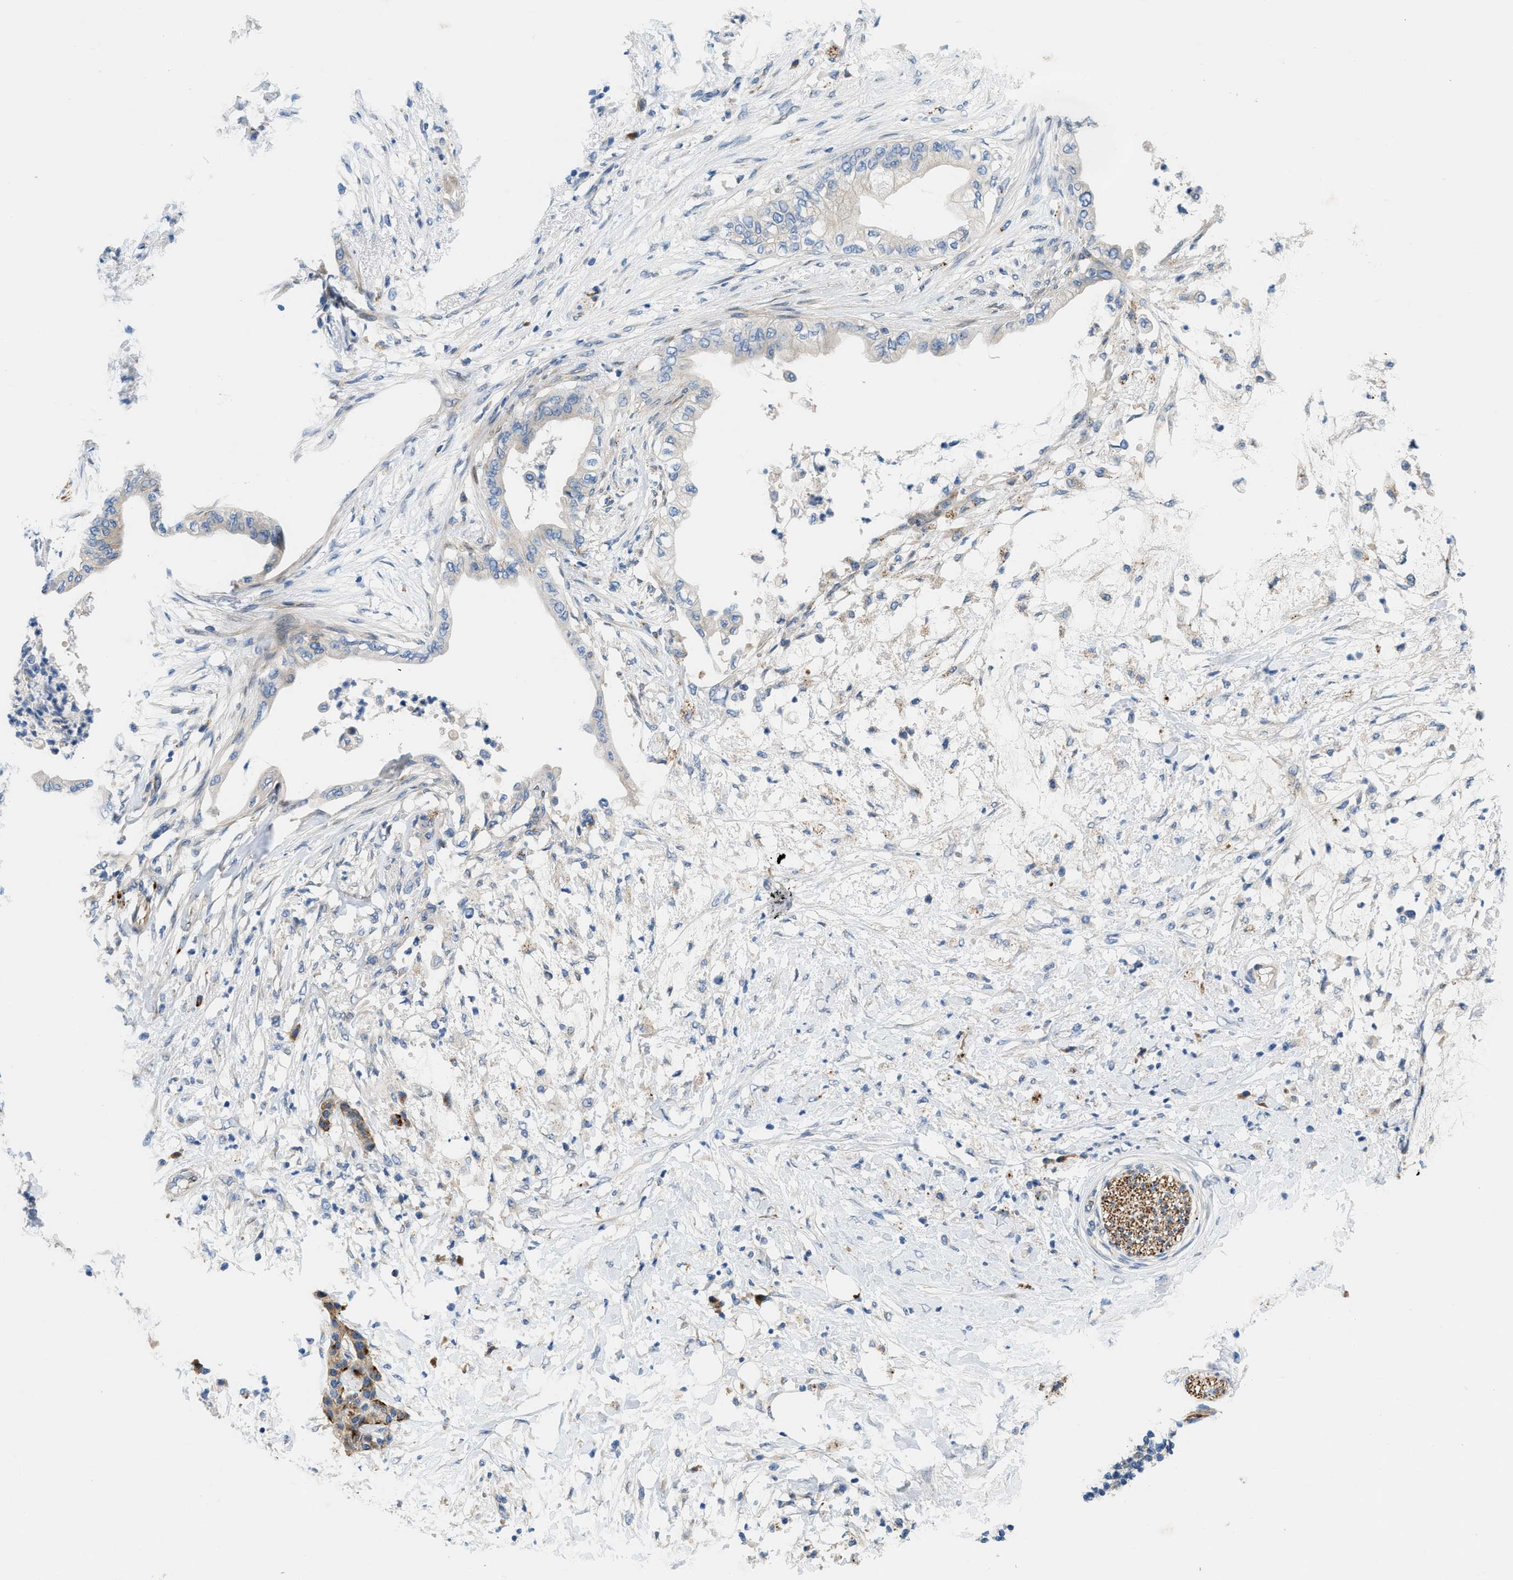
{"staining": {"intensity": "negative", "quantity": "none", "location": "none"}, "tissue": "pancreatic cancer", "cell_type": "Tumor cells", "image_type": "cancer", "snomed": [{"axis": "morphology", "description": "Normal tissue, NOS"}, {"axis": "morphology", "description": "Adenocarcinoma, NOS"}, {"axis": "topography", "description": "Pancreas"}, {"axis": "topography", "description": "Duodenum"}], "caption": "Image shows no significant protein expression in tumor cells of pancreatic adenocarcinoma.", "gene": "TMEM248", "patient": {"sex": "female", "age": 60}}